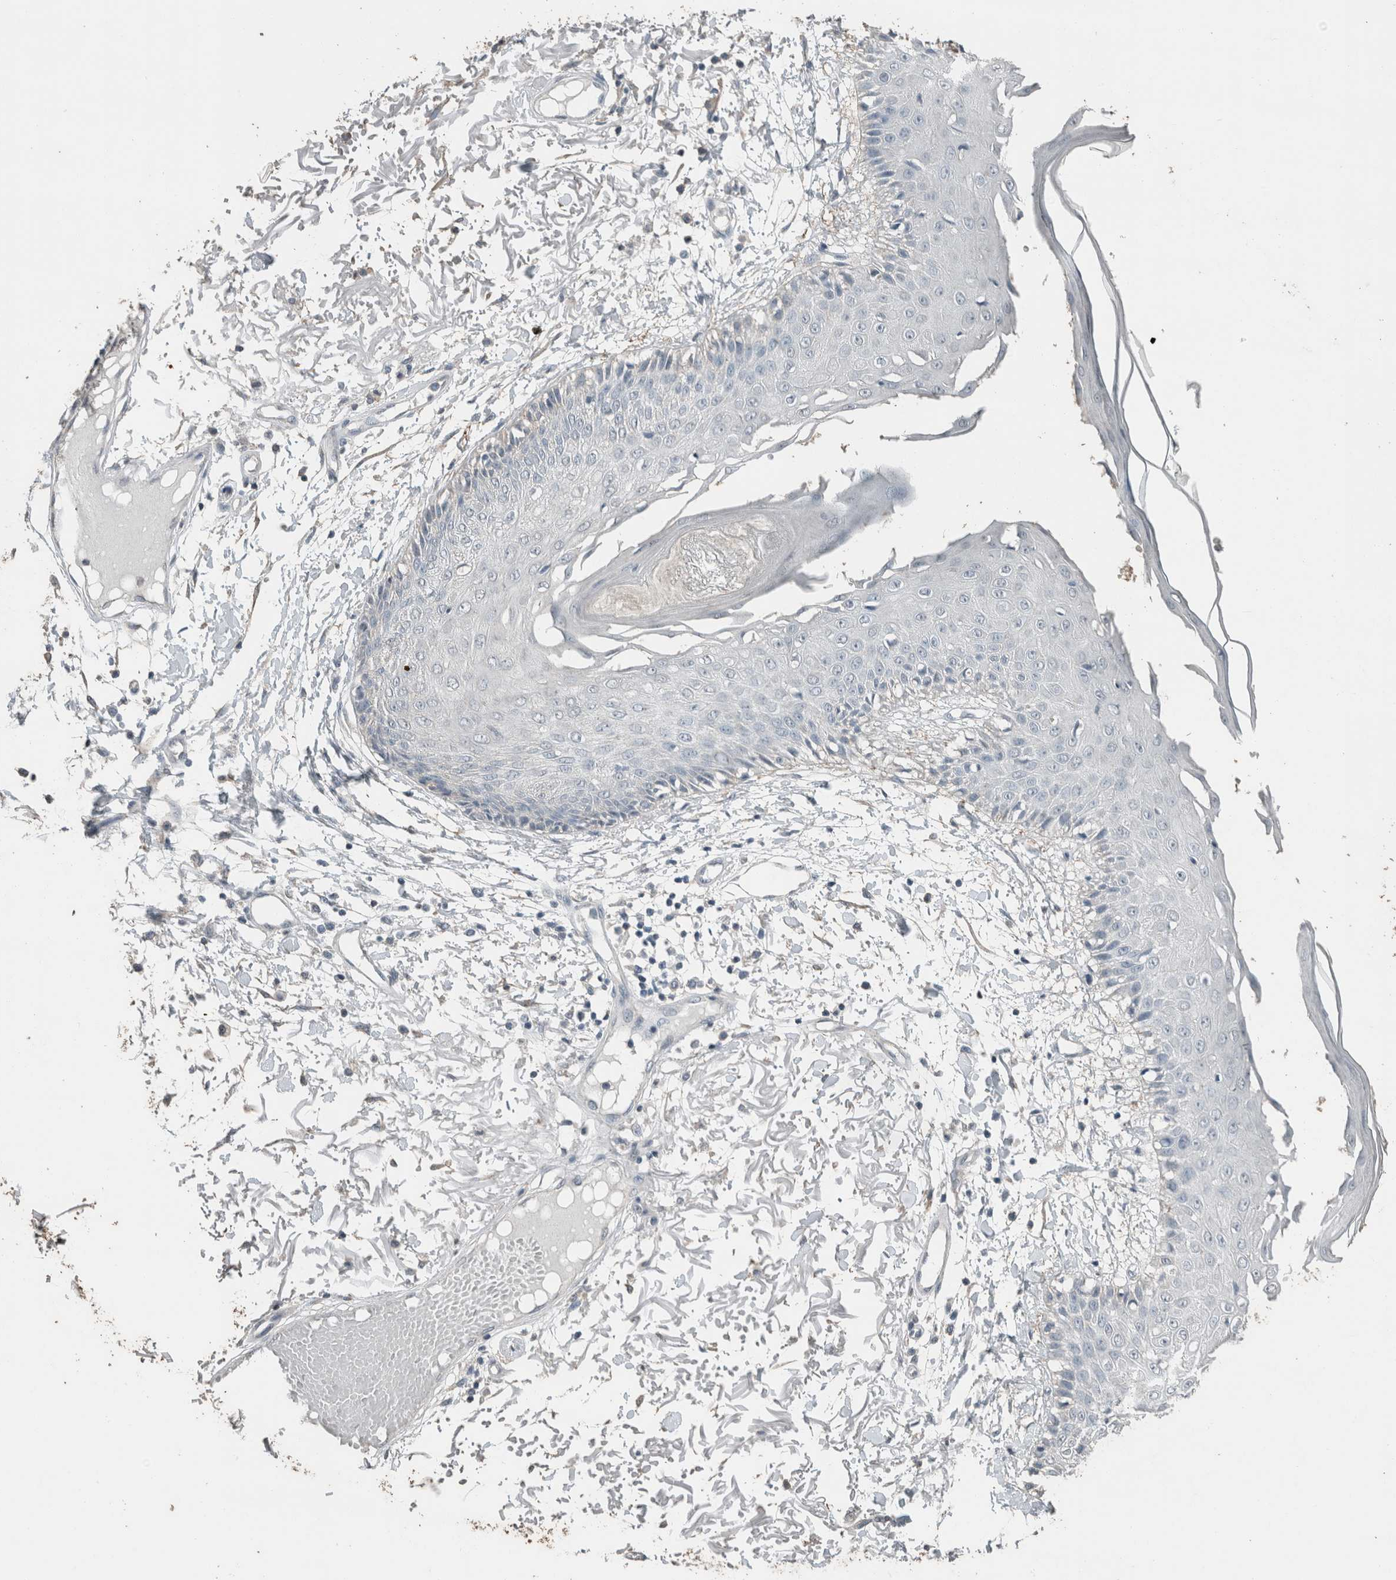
{"staining": {"intensity": "weak", "quantity": "25%-75%", "location": "cytoplasmic/membranous"}, "tissue": "skin", "cell_type": "Fibroblasts", "image_type": "normal", "snomed": [{"axis": "morphology", "description": "Normal tissue, NOS"}, {"axis": "morphology", "description": "Squamous cell carcinoma, NOS"}, {"axis": "topography", "description": "Skin"}, {"axis": "topography", "description": "Peripheral nerve tissue"}], "caption": "This histopathology image shows immunohistochemistry staining of benign human skin, with low weak cytoplasmic/membranous positivity in approximately 25%-75% of fibroblasts.", "gene": "ACVR2B", "patient": {"sex": "male", "age": 83}}